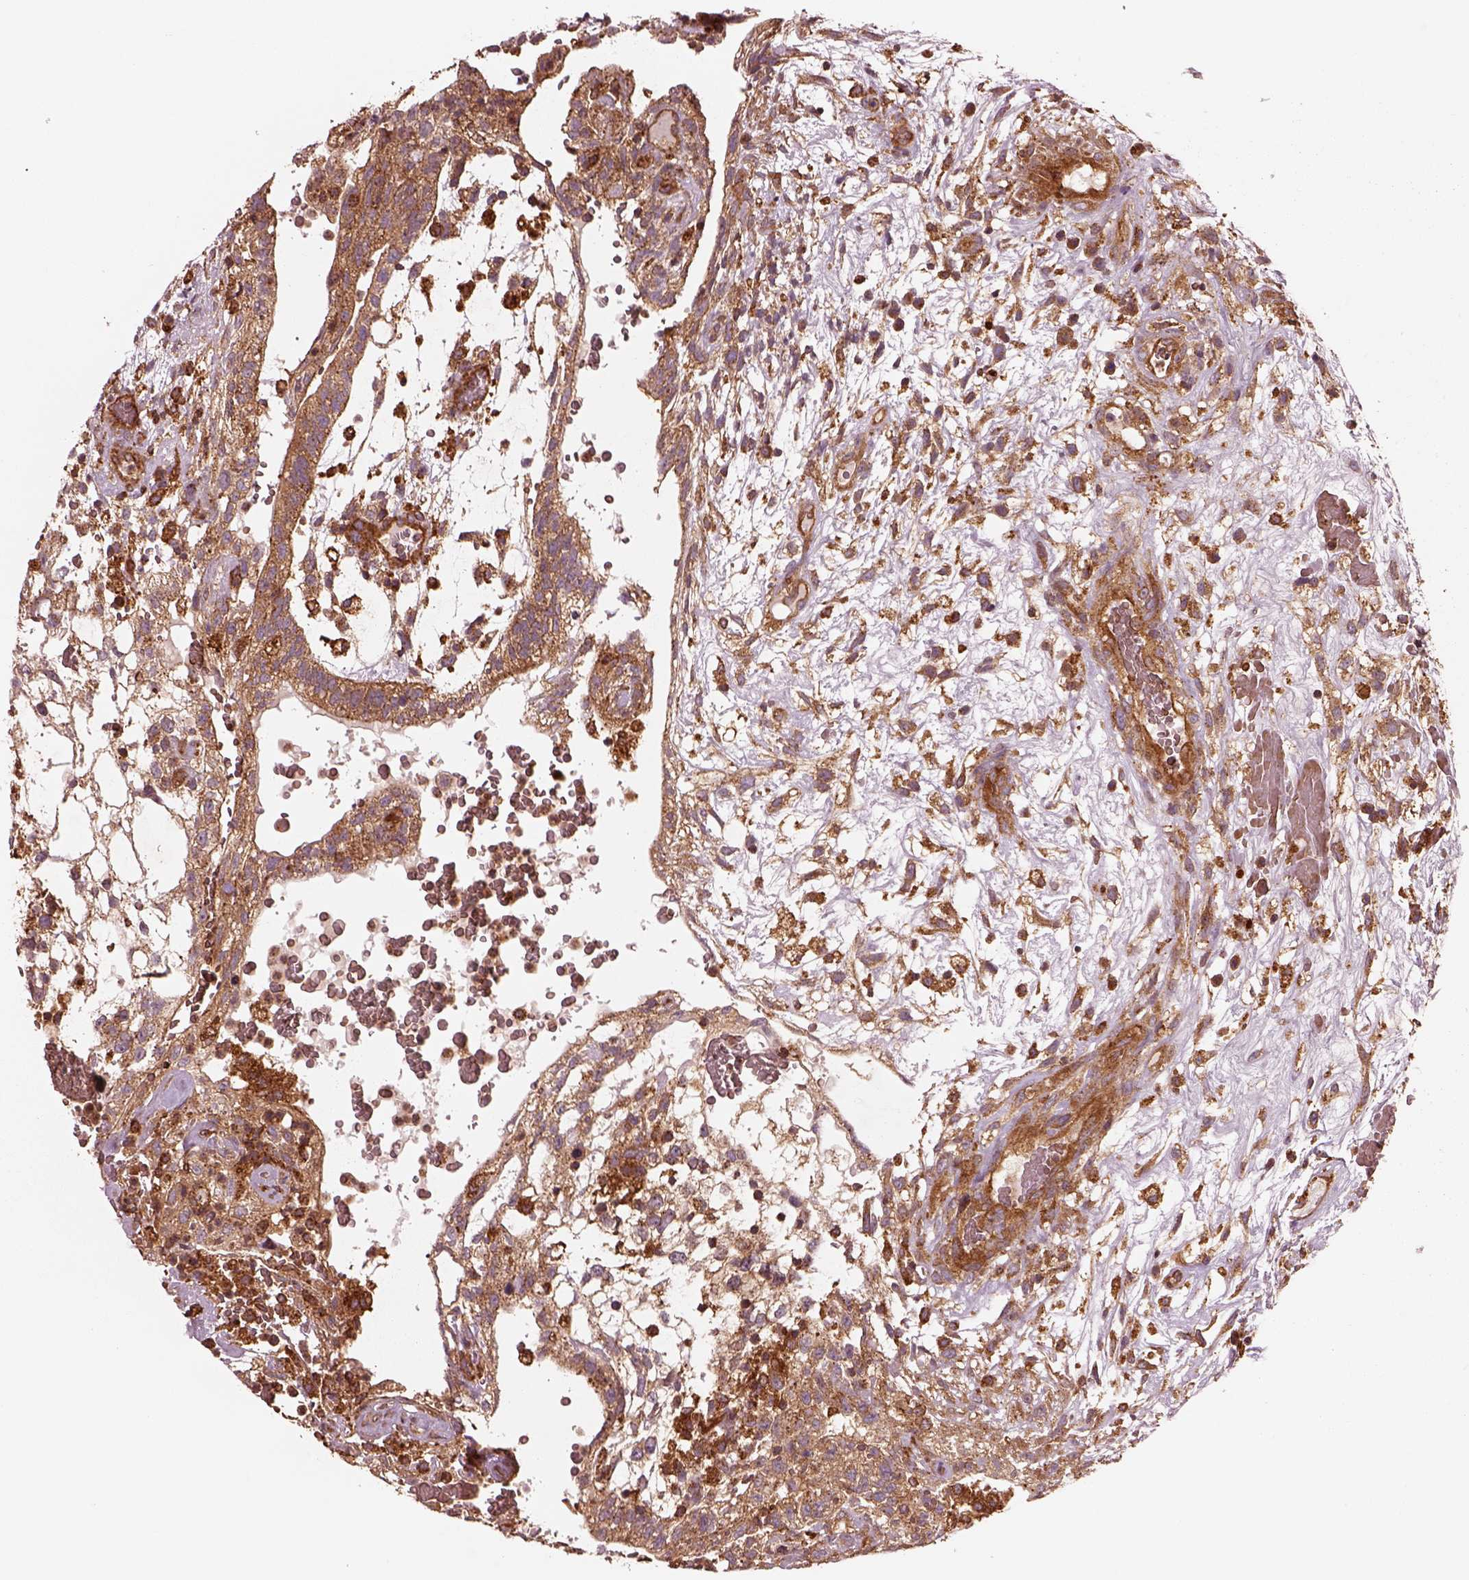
{"staining": {"intensity": "moderate", "quantity": "25%-75%", "location": "cytoplasmic/membranous"}, "tissue": "testis cancer", "cell_type": "Tumor cells", "image_type": "cancer", "snomed": [{"axis": "morphology", "description": "Normal tissue, NOS"}, {"axis": "morphology", "description": "Carcinoma, Embryonal, NOS"}, {"axis": "topography", "description": "Testis"}], "caption": "A medium amount of moderate cytoplasmic/membranous staining is identified in approximately 25%-75% of tumor cells in testis cancer tissue.", "gene": "WASHC2A", "patient": {"sex": "male", "age": 32}}